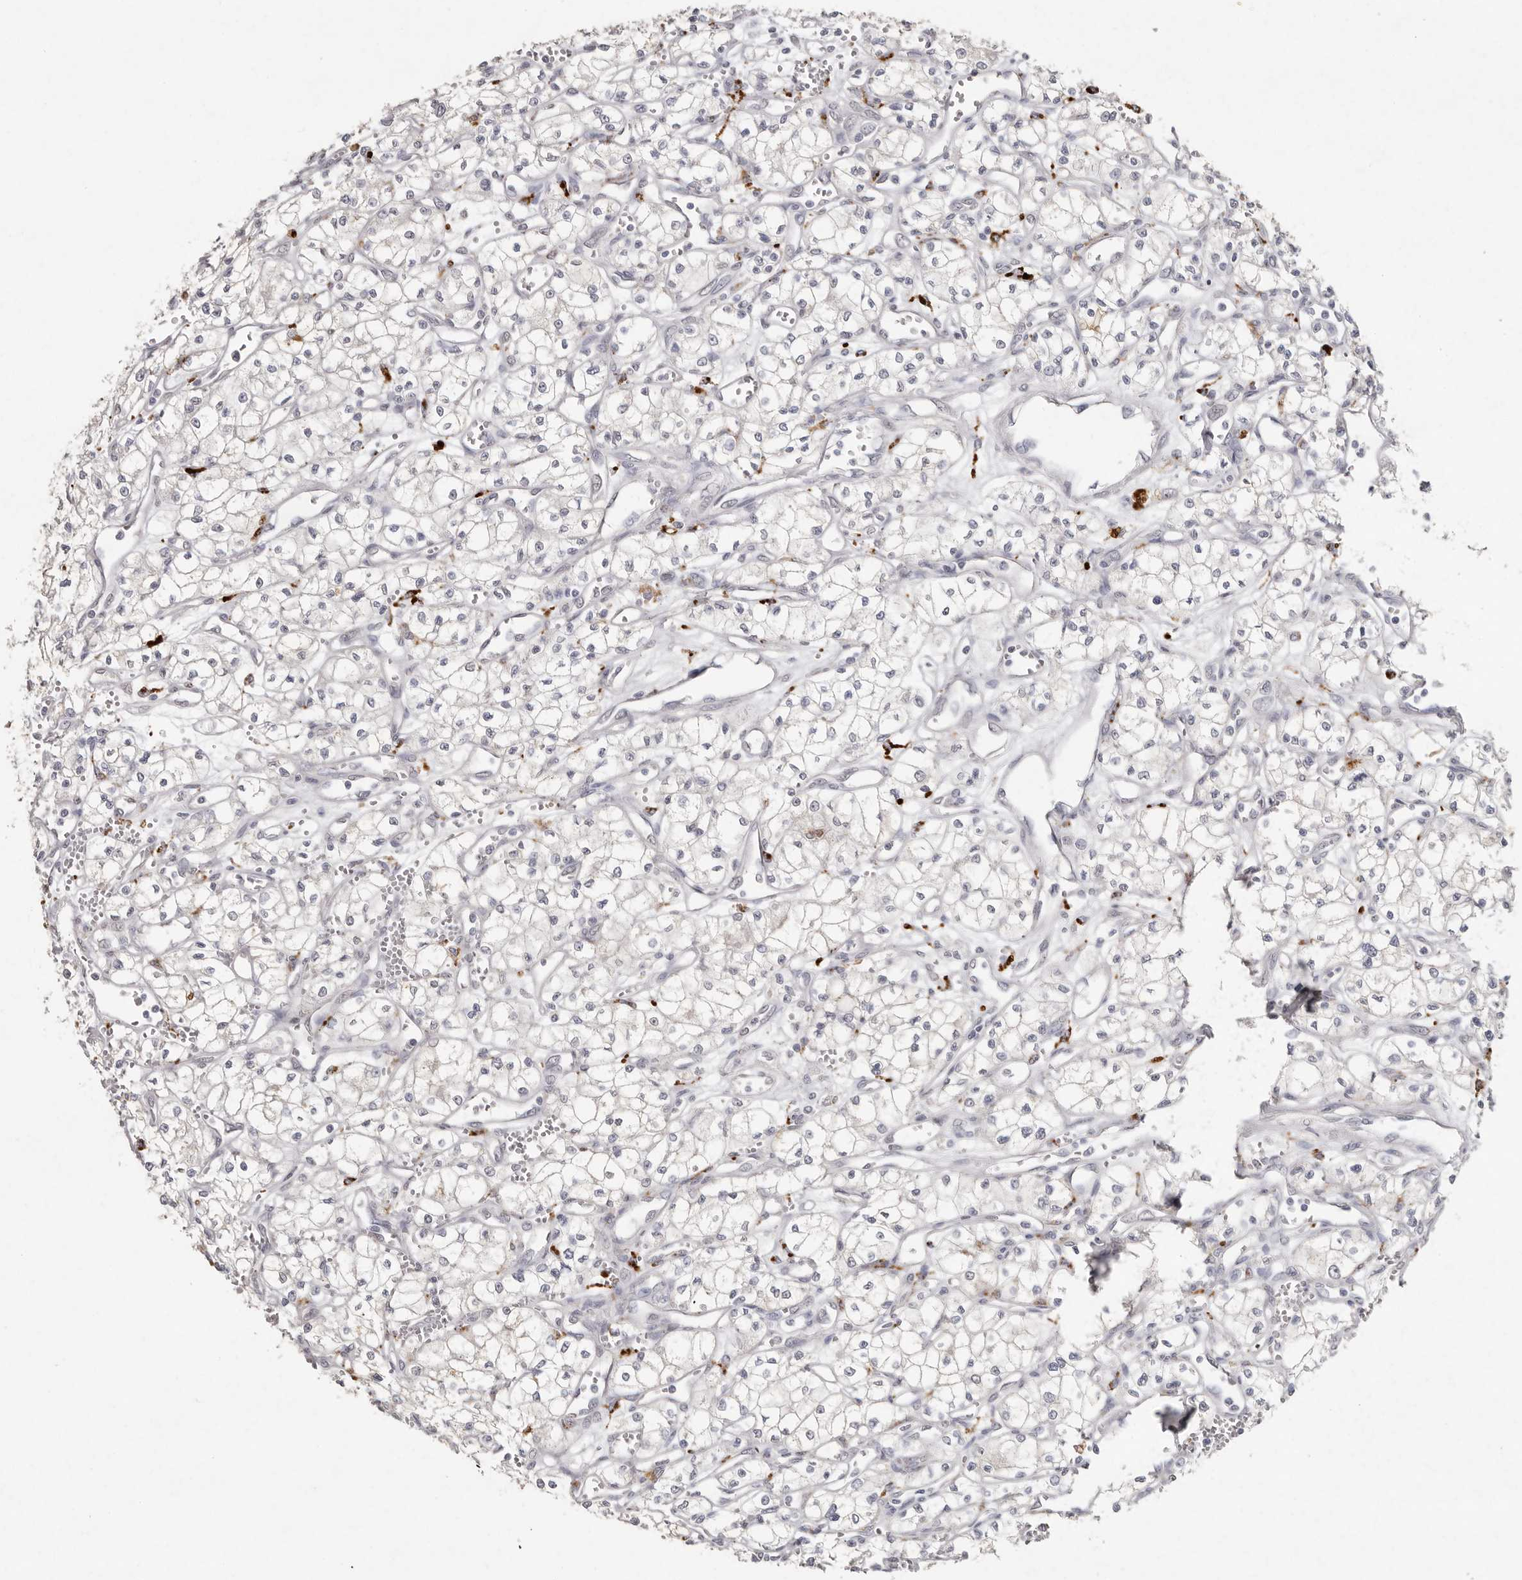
{"staining": {"intensity": "negative", "quantity": "none", "location": "none"}, "tissue": "renal cancer", "cell_type": "Tumor cells", "image_type": "cancer", "snomed": [{"axis": "morphology", "description": "Adenocarcinoma, NOS"}, {"axis": "topography", "description": "Kidney"}], "caption": "Adenocarcinoma (renal) was stained to show a protein in brown. There is no significant positivity in tumor cells.", "gene": "FAM185A", "patient": {"sex": "male", "age": 59}}